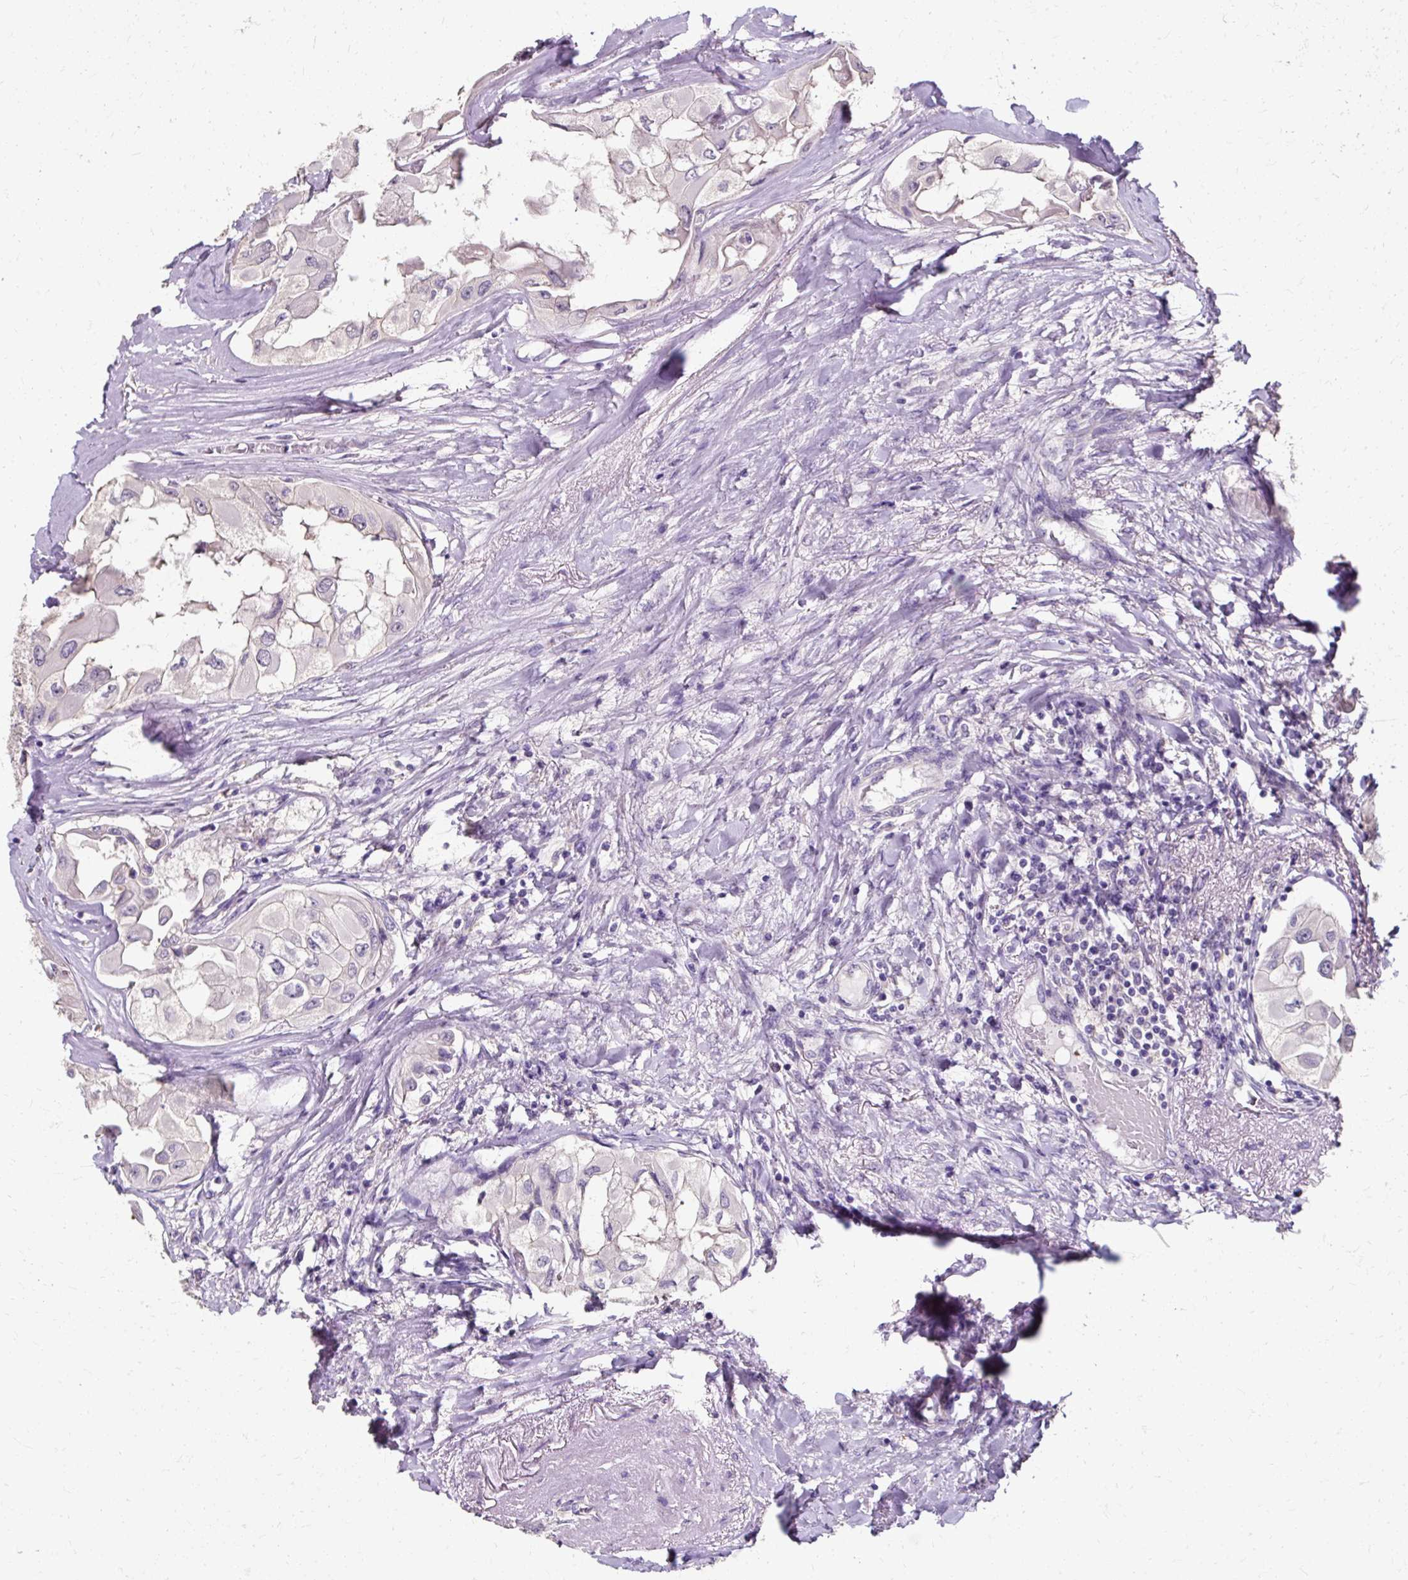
{"staining": {"intensity": "negative", "quantity": "none", "location": "none"}, "tissue": "thyroid cancer", "cell_type": "Tumor cells", "image_type": "cancer", "snomed": [{"axis": "morphology", "description": "Normal tissue, NOS"}, {"axis": "morphology", "description": "Papillary adenocarcinoma, NOS"}, {"axis": "topography", "description": "Thyroid gland"}], "caption": "The photomicrograph exhibits no significant positivity in tumor cells of thyroid cancer. (Stains: DAB (3,3'-diaminobenzidine) IHC with hematoxylin counter stain, Microscopy: brightfield microscopy at high magnification).", "gene": "KLHL24", "patient": {"sex": "female", "age": 59}}